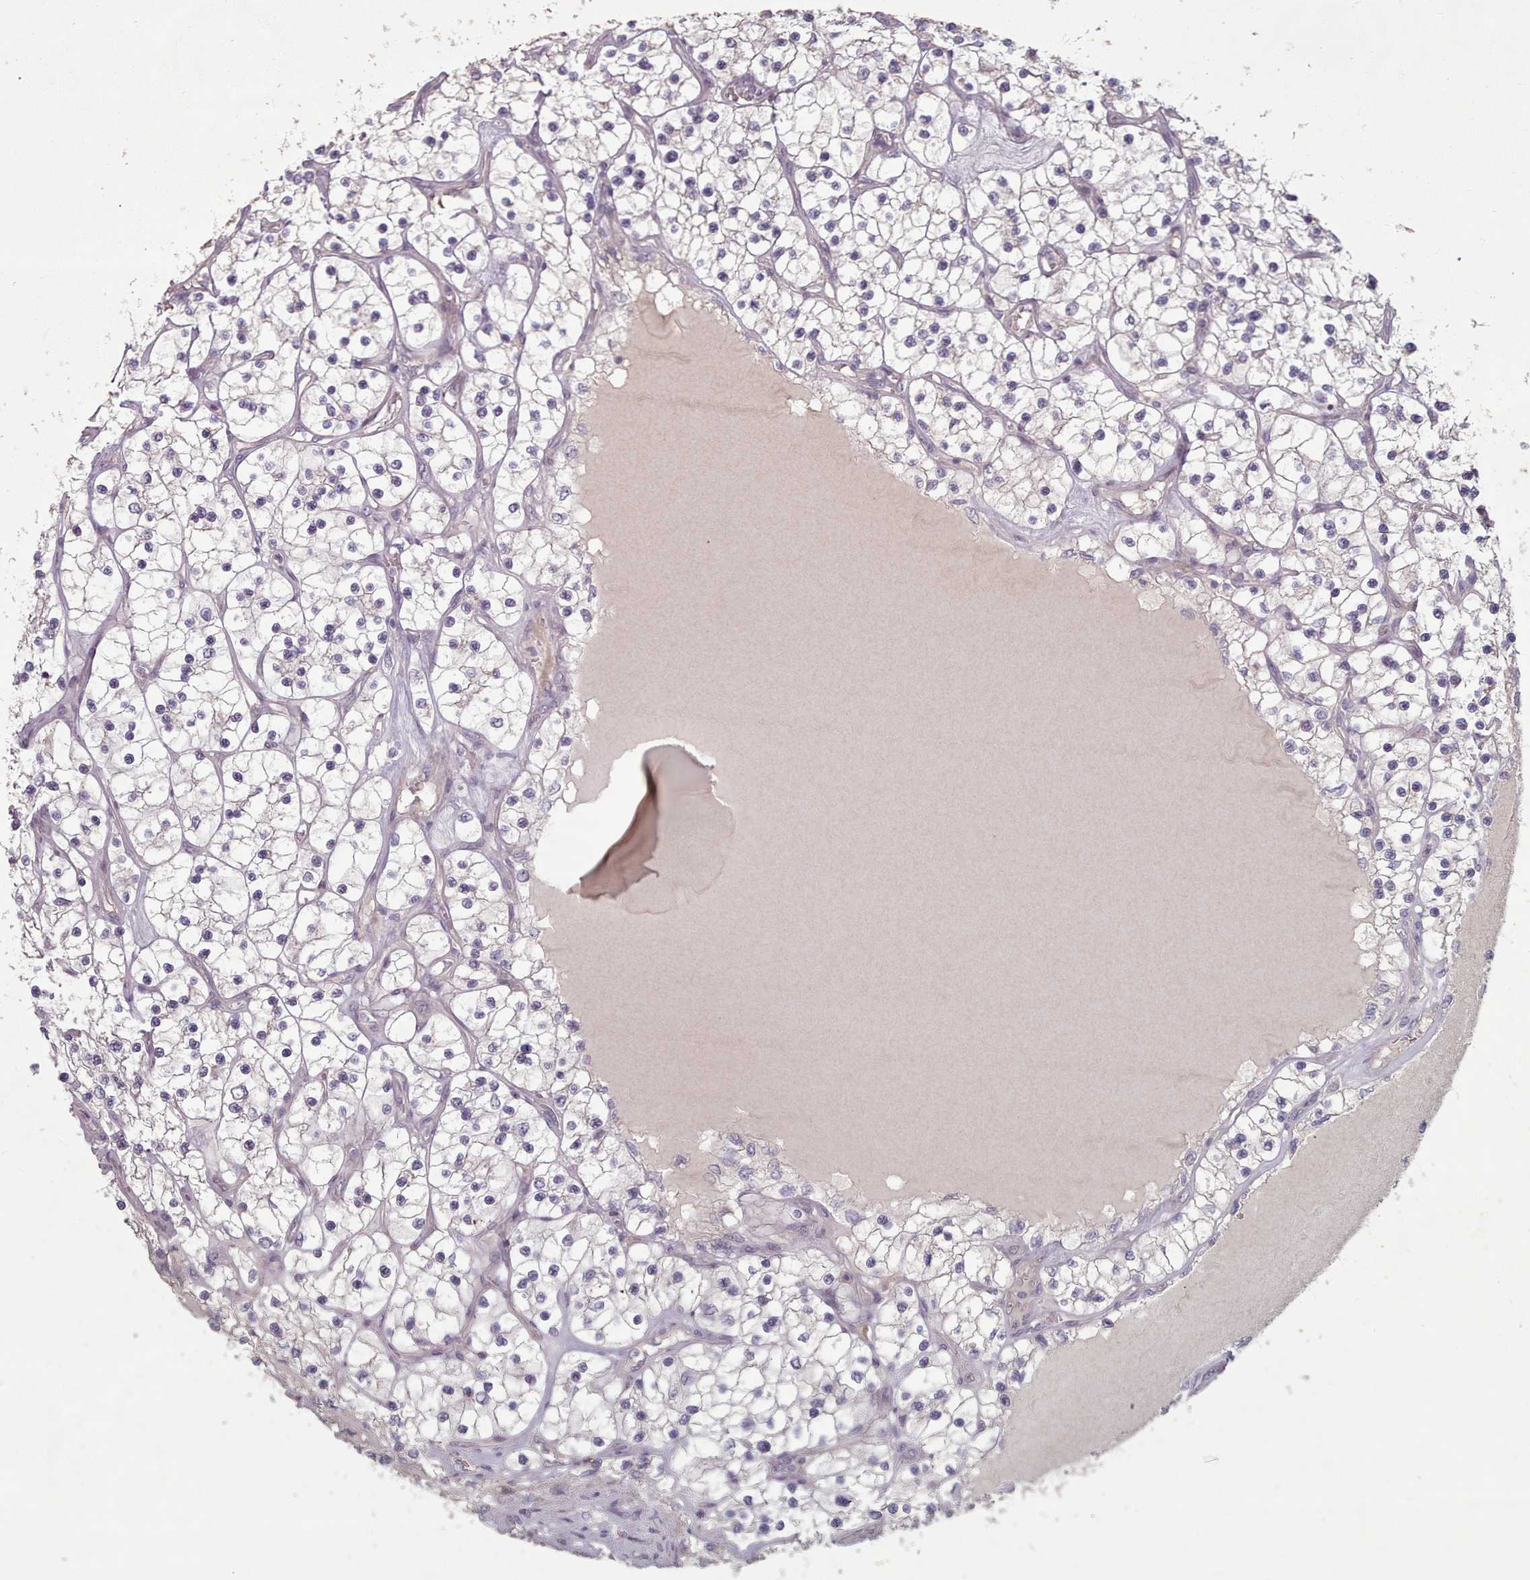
{"staining": {"intensity": "negative", "quantity": "none", "location": "none"}, "tissue": "renal cancer", "cell_type": "Tumor cells", "image_type": "cancer", "snomed": [{"axis": "morphology", "description": "Adenocarcinoma, NOS"}, {"axis": "topography", "description": "Kidney"}], "caption": "A high-resolution image shows immunohistochemistry (IHC) staining of renal cancer (adenocarcinoma), which exhibits no significant positivity in tumor cells.", "gene": "ERCC6L", "patient": {"sex": "female", "age": 69}}